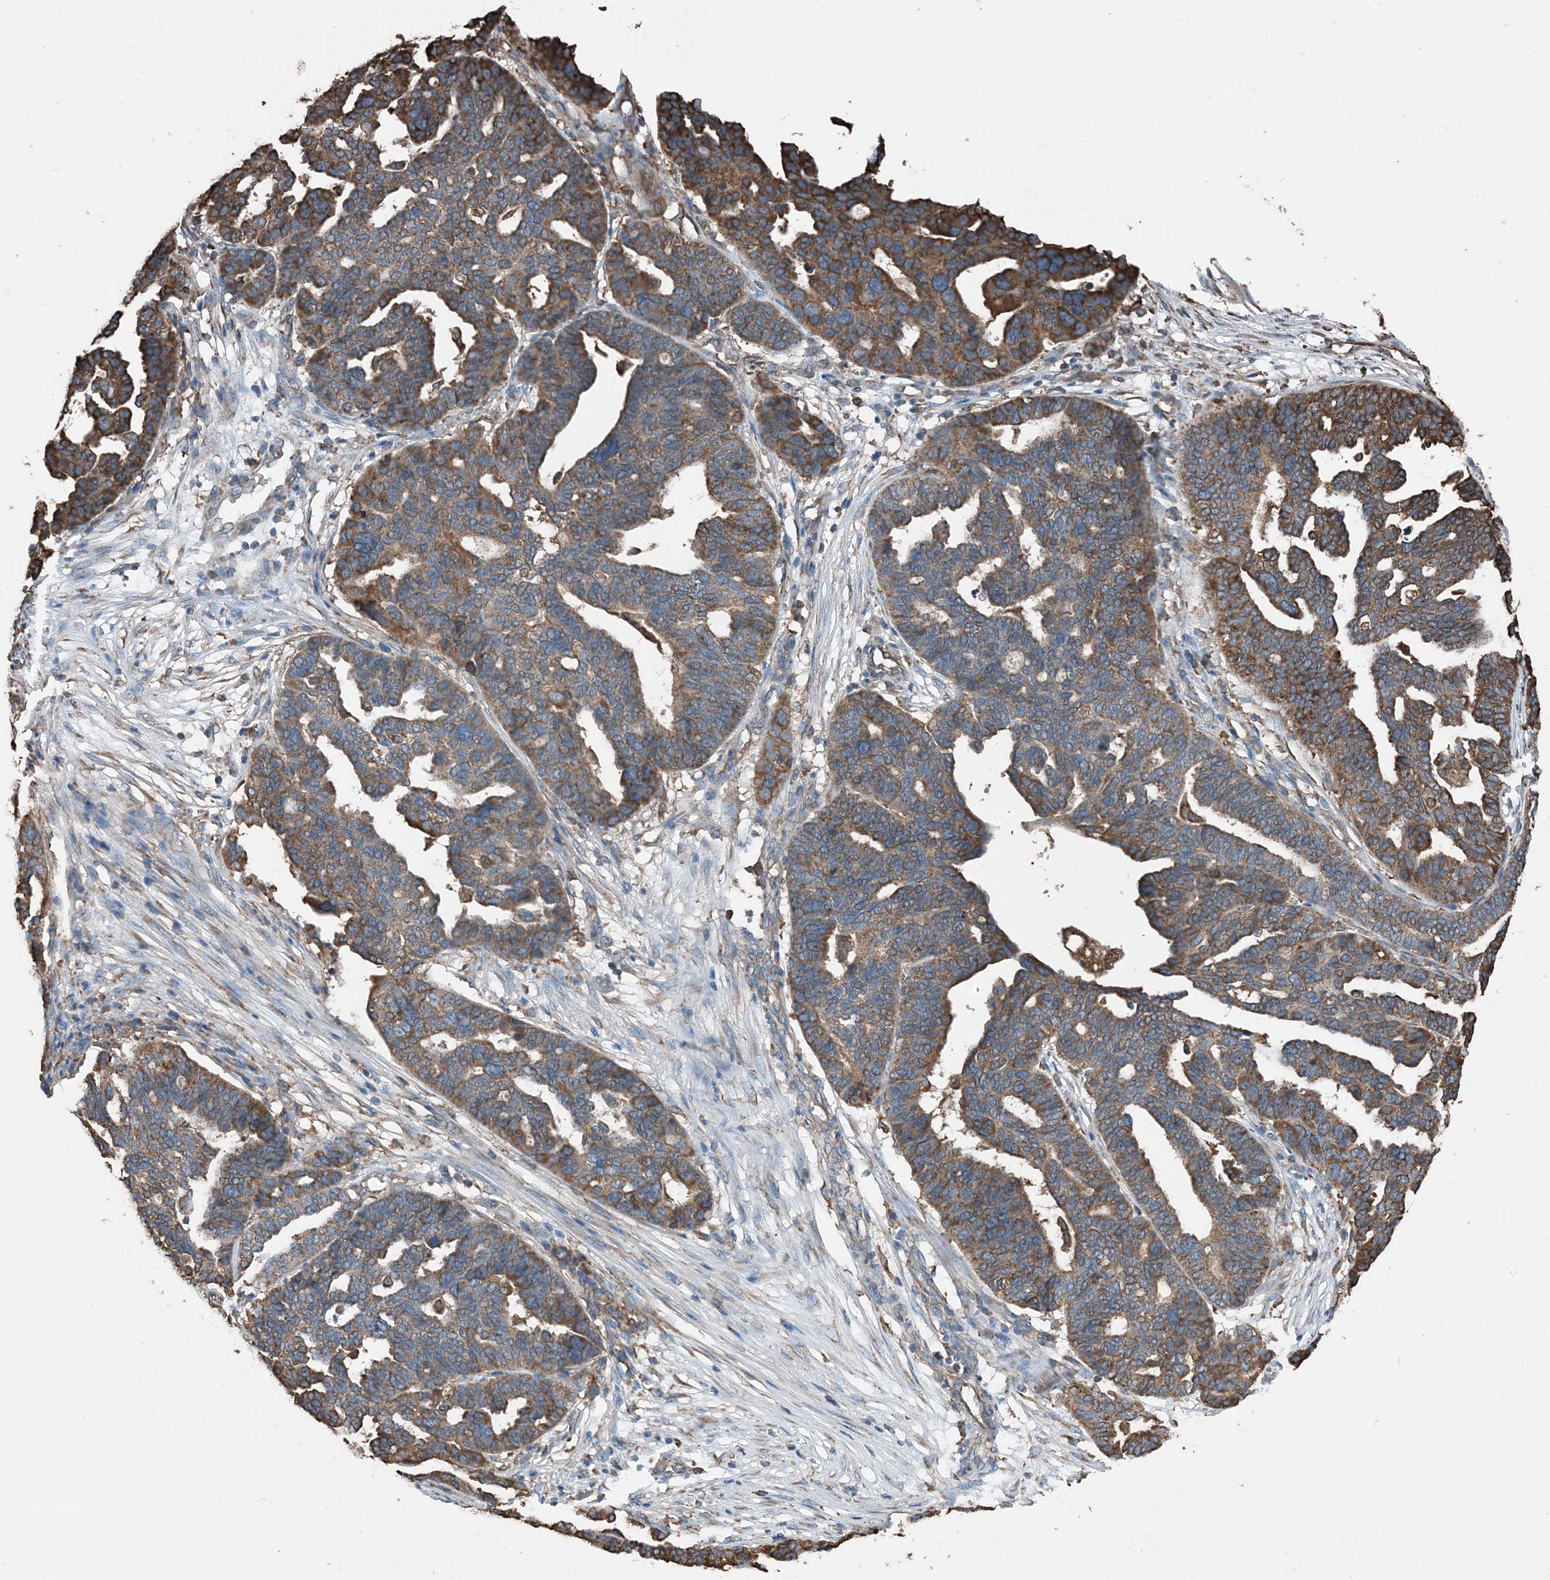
{"staining": {"intensity": "moderate", "quantity": ">75%", "location": "cytoplasmic/membranous"}, "tissue": "ovarian cancer", "cell_type": "Tumor cells", "image_type": "cancer", "snomed": [{"axis": "morphology", "description": "Cystadenocarcinoma, serous, NOS"}, {"axis": "topography", "description": "Ovary"}], "caption": "Protein expression analysis of ovarian serous cystadenocarcinoma demonstrates moderate cytoplasmic/membranous positivity in about >75% of tumor cells.", "gene": "PDIA6", "patient": {"sex": "female", "age": 59}}